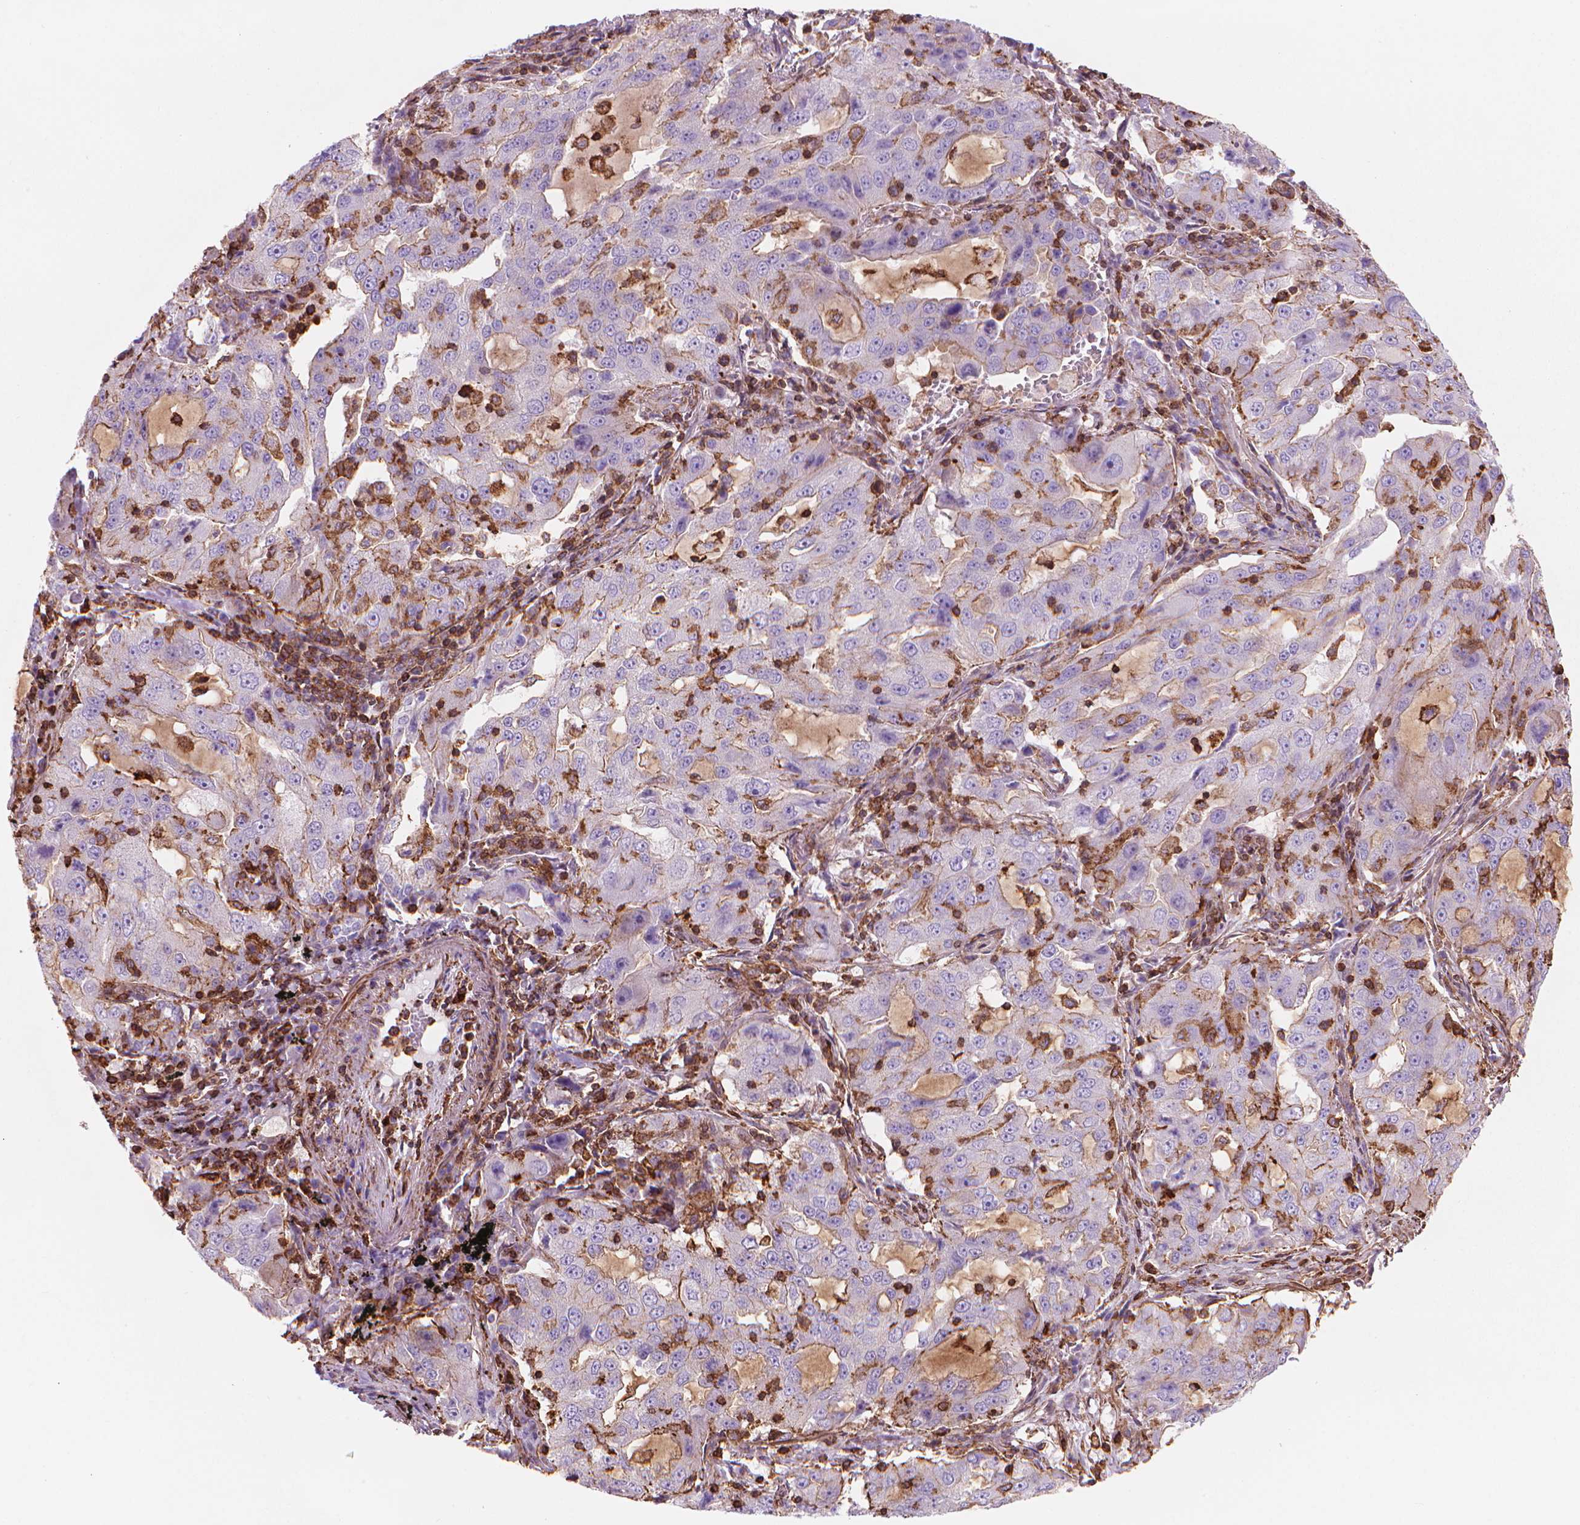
{"staining": {"intensity": "negative", "quantity": "none", "location": "none"}, "tissue": "lung cancer", "cell_type": "Tumor cells", "image_type": "cancer", "snomed": [{"axis": "morphology", "description": "Adenocarcinoma, NOS"}, {"axis": "topography", "description": "Lung"}], "caption": "Lung adenocarcinoma was stained to show a protein in brown. There is no significant positivity in tumor cells.", "gene": "PATJ", "patient": {"sex": "female", "age": 61}}